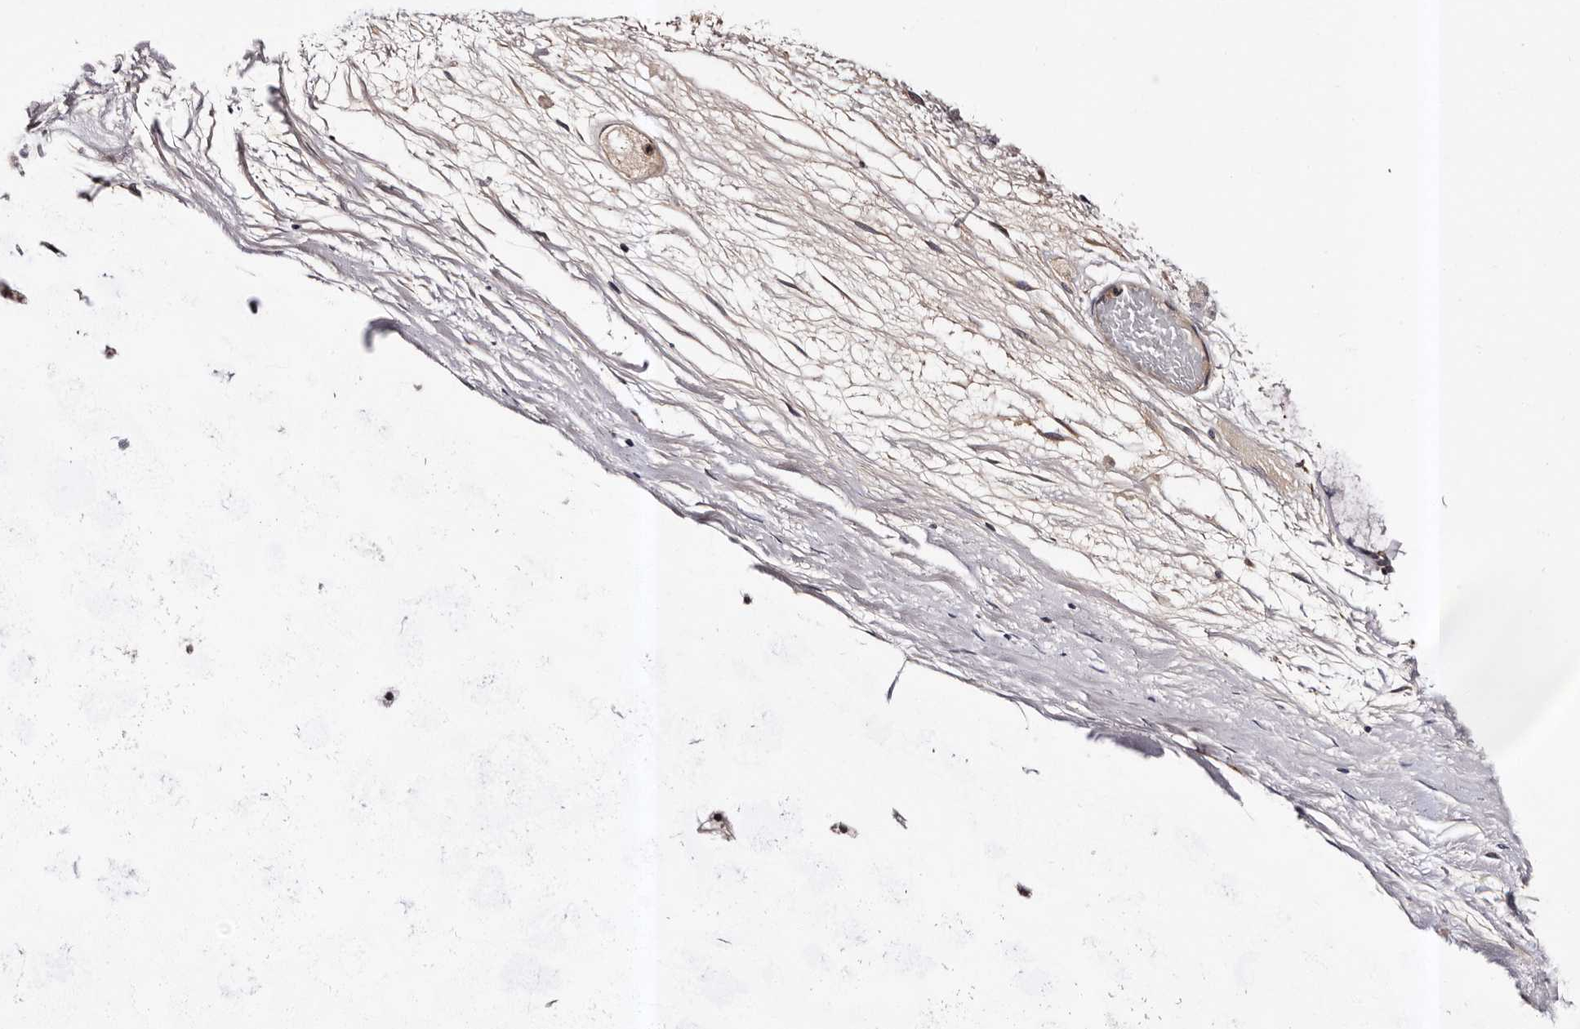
{"staining": {"intensity": "moderate", "quantity": "25%-75%", "location": "cytoplasmic/membranous"}, "tissue": "soft tissue", "cell_type": "Fibroblasts", "image_type": "normal", "snomed": [{"axis": "morphology", "description": "Normal tissue, NOS"}, {"axis": "topography", "description": "Bronchus"}], "caption": "The immunohistochemical stain labels moderate cytoplasmic/membranous staining in fibroblasts of normal soft tissue.", "gene": "ADCK5", "patient": {"sex": "male", "age": 66}}